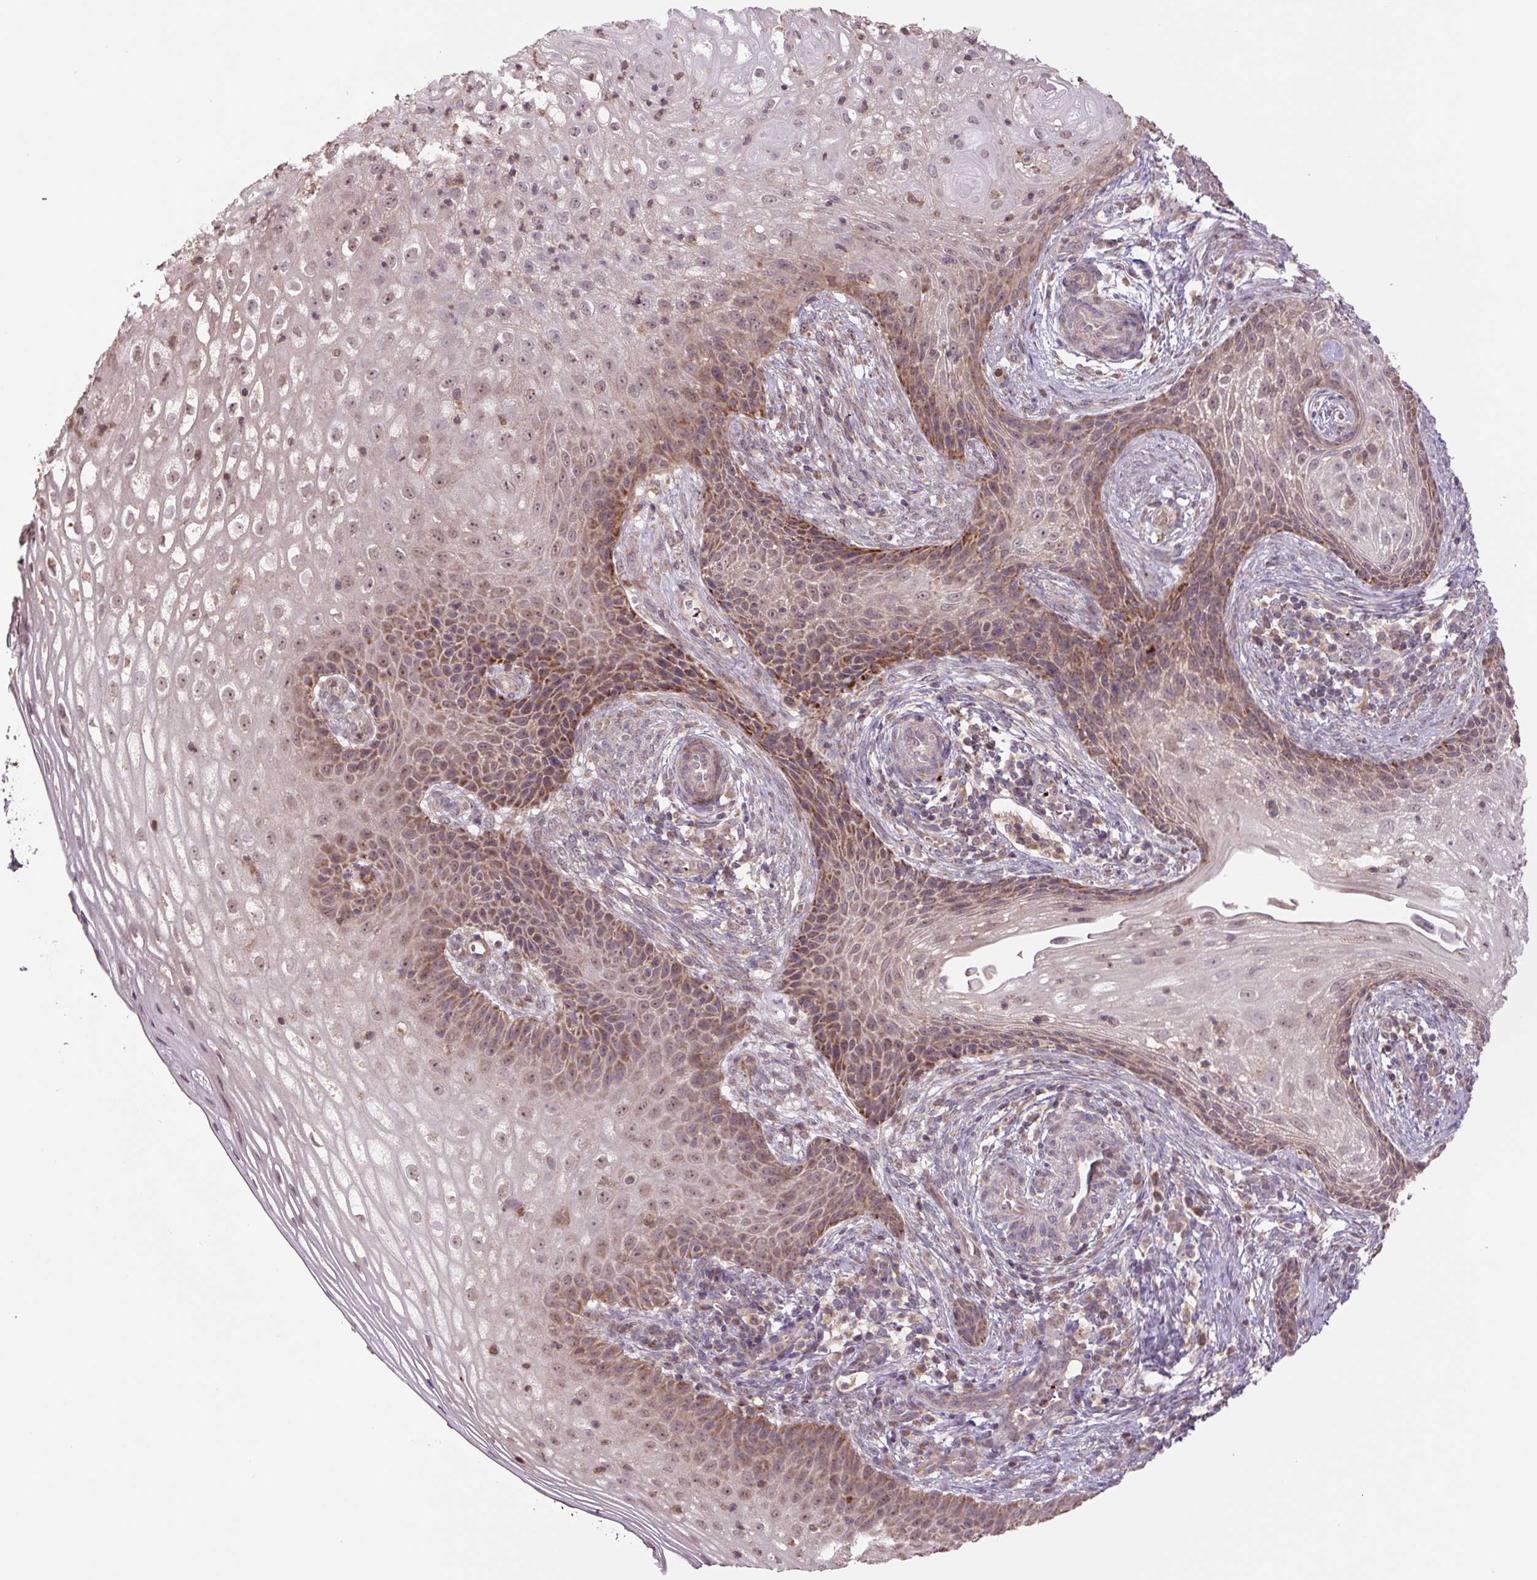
{"staining": {"intensity": "strong", "quantity": "25%-75%", "location": "cytoplasmic/membranous,nuclear"}, "tissue": "cervical cancer", "cell_type": "Tumor cells", "image_type": "cancer", "snomed": [{"axis": "morphology", "description": "Squamous cell carcinoma, NOS"}, {"axis": "topography", "description": "Cervix"}], "caption": "A histopathology image of cervical cancer (squamous cell carcinoma) stained for a protein displays strong cytoplasmic/membranous and nuclear brown staining in tumor cells. (brown staining indicates protein expression, while blue staining denotes nuclei).", "gene": "TMEM160", "patient": {"sex": "female", "age": 30}}